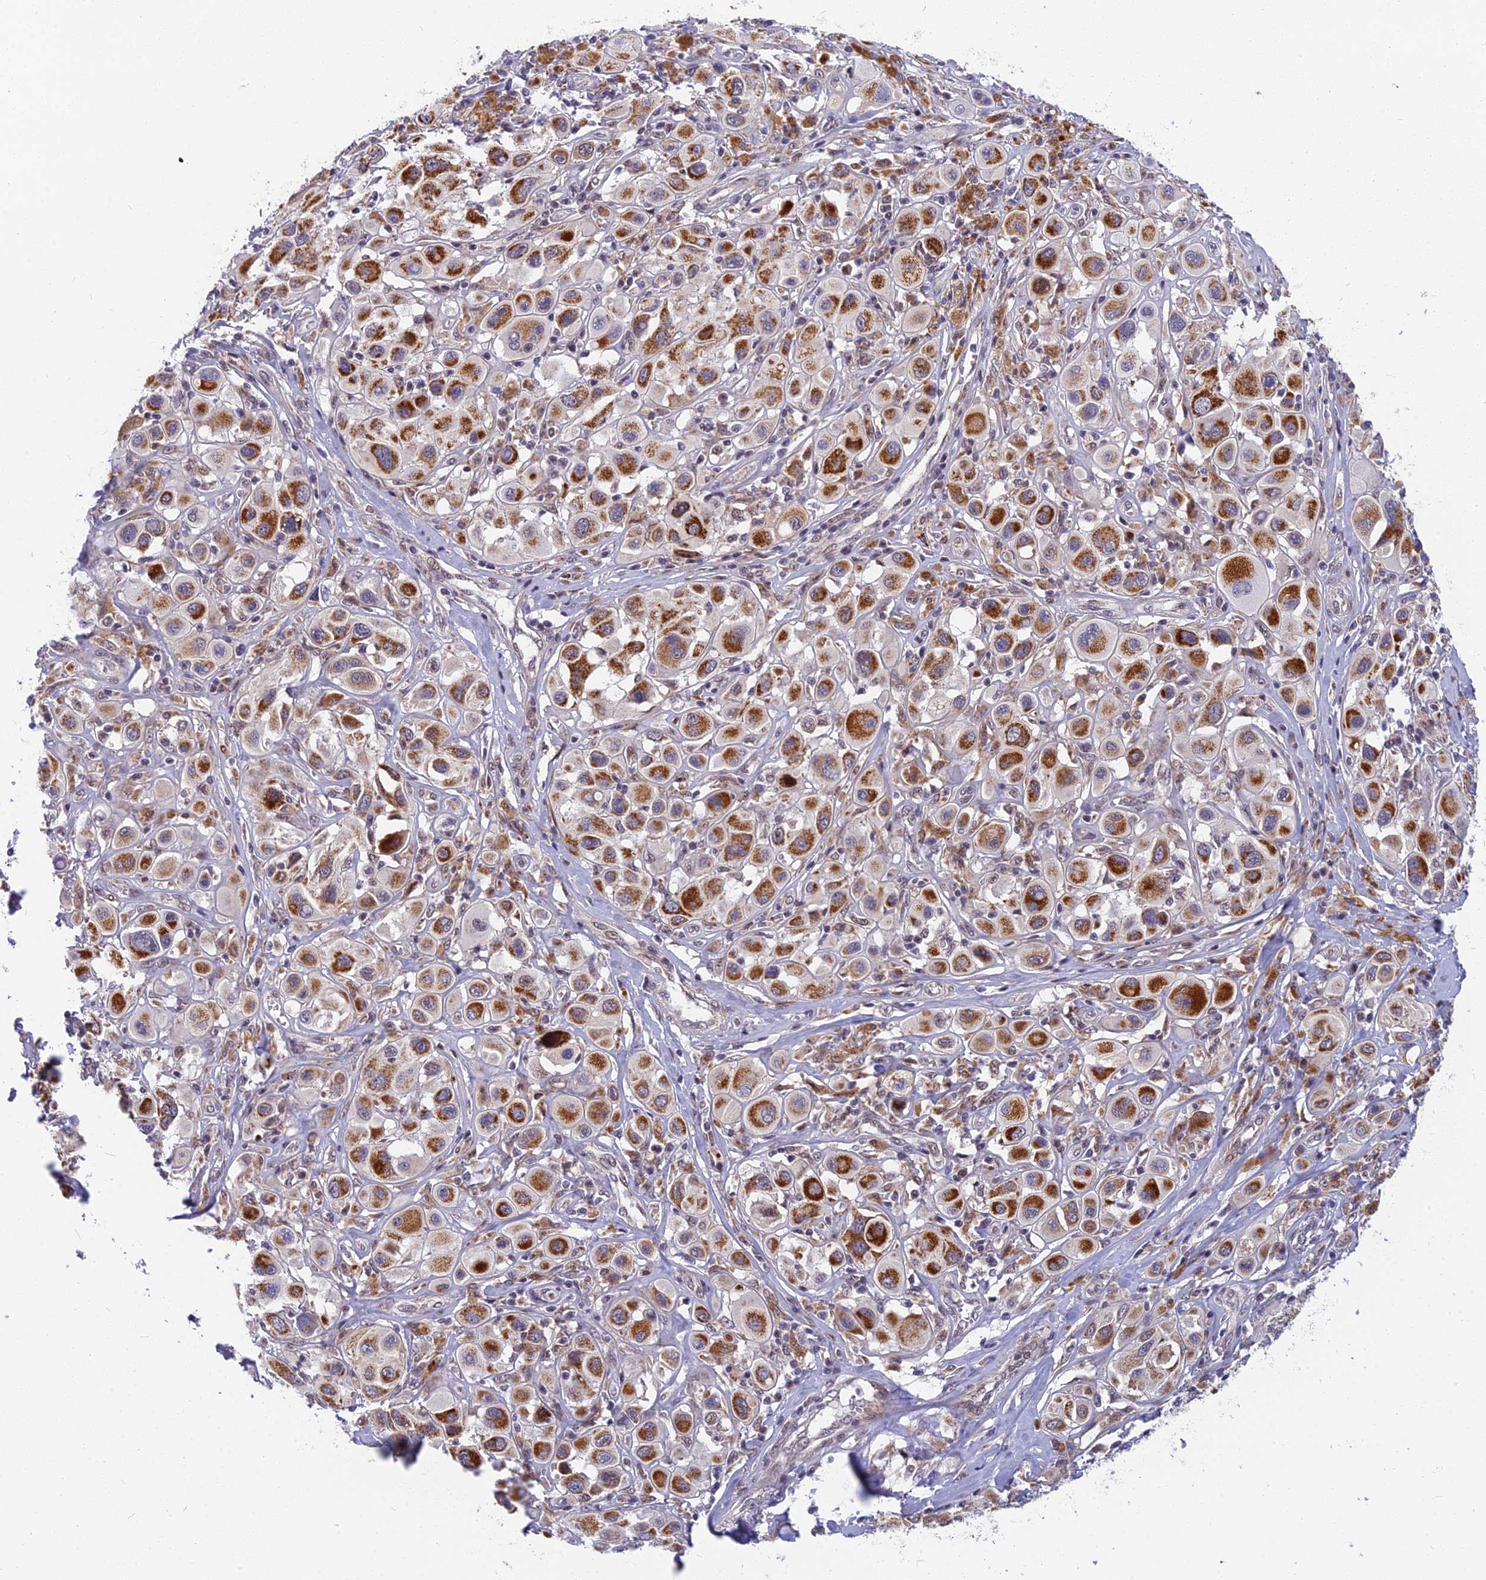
{"staining": {"intensity": "strong", "quantity": ">75%", "location": "cytoplasmic/membranous"}, "tissue": "melanoma", "cell_type": "Tumor cells", "image_type": "cancer", "snomed": [{"axis": "morphology", "description": "Malignant melanoma, Metastatic site"}, {"axis": "topography", "description": "Skin"}], "caption": "Strong cytoplasmic/membranous positivity for a protein is seen in about >75% of tumor cells of malignant melanoma (metastatic site) using IHC.", "gene": "CMC1", "patient": {"sex": "male", "age": 41}}